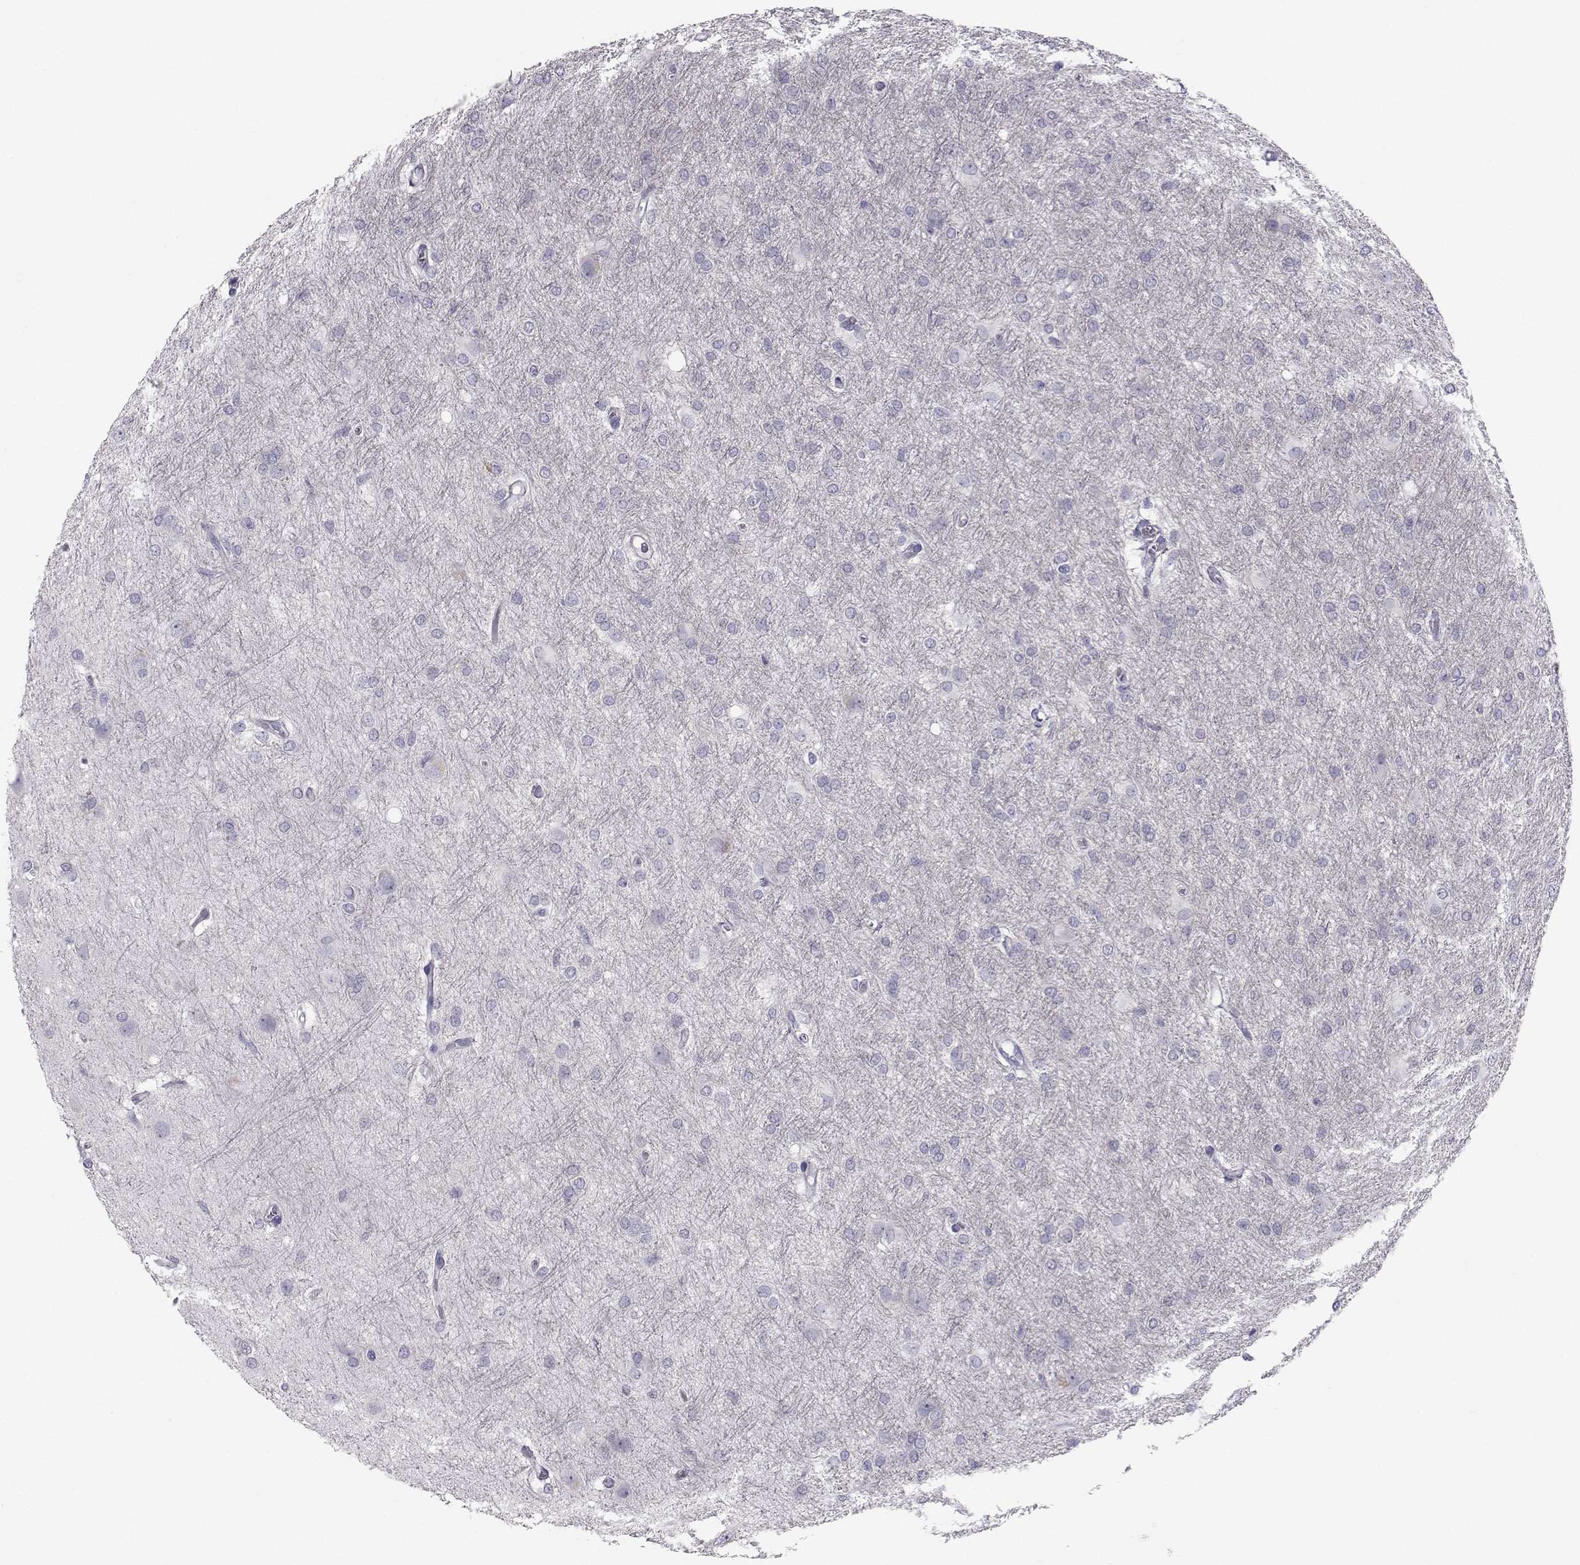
{"staining": {"intensity": "negative", "quantity": "none", "location": "none"}, "tissue": "glioma", "cell_type": "Tumor cells", "image_type": "cancer", "snomed": [{"axis": "morphology", "description": "Glioma, malignant, High grade"}, {"axis": "topography", "description": "Brain"}], "caption": "DAB immunohistochemical staining of glioma exhibits no significant positivity in tumor cells.", "gene": "GARIN3", "patient": {"sex": "male", "age": 68}}